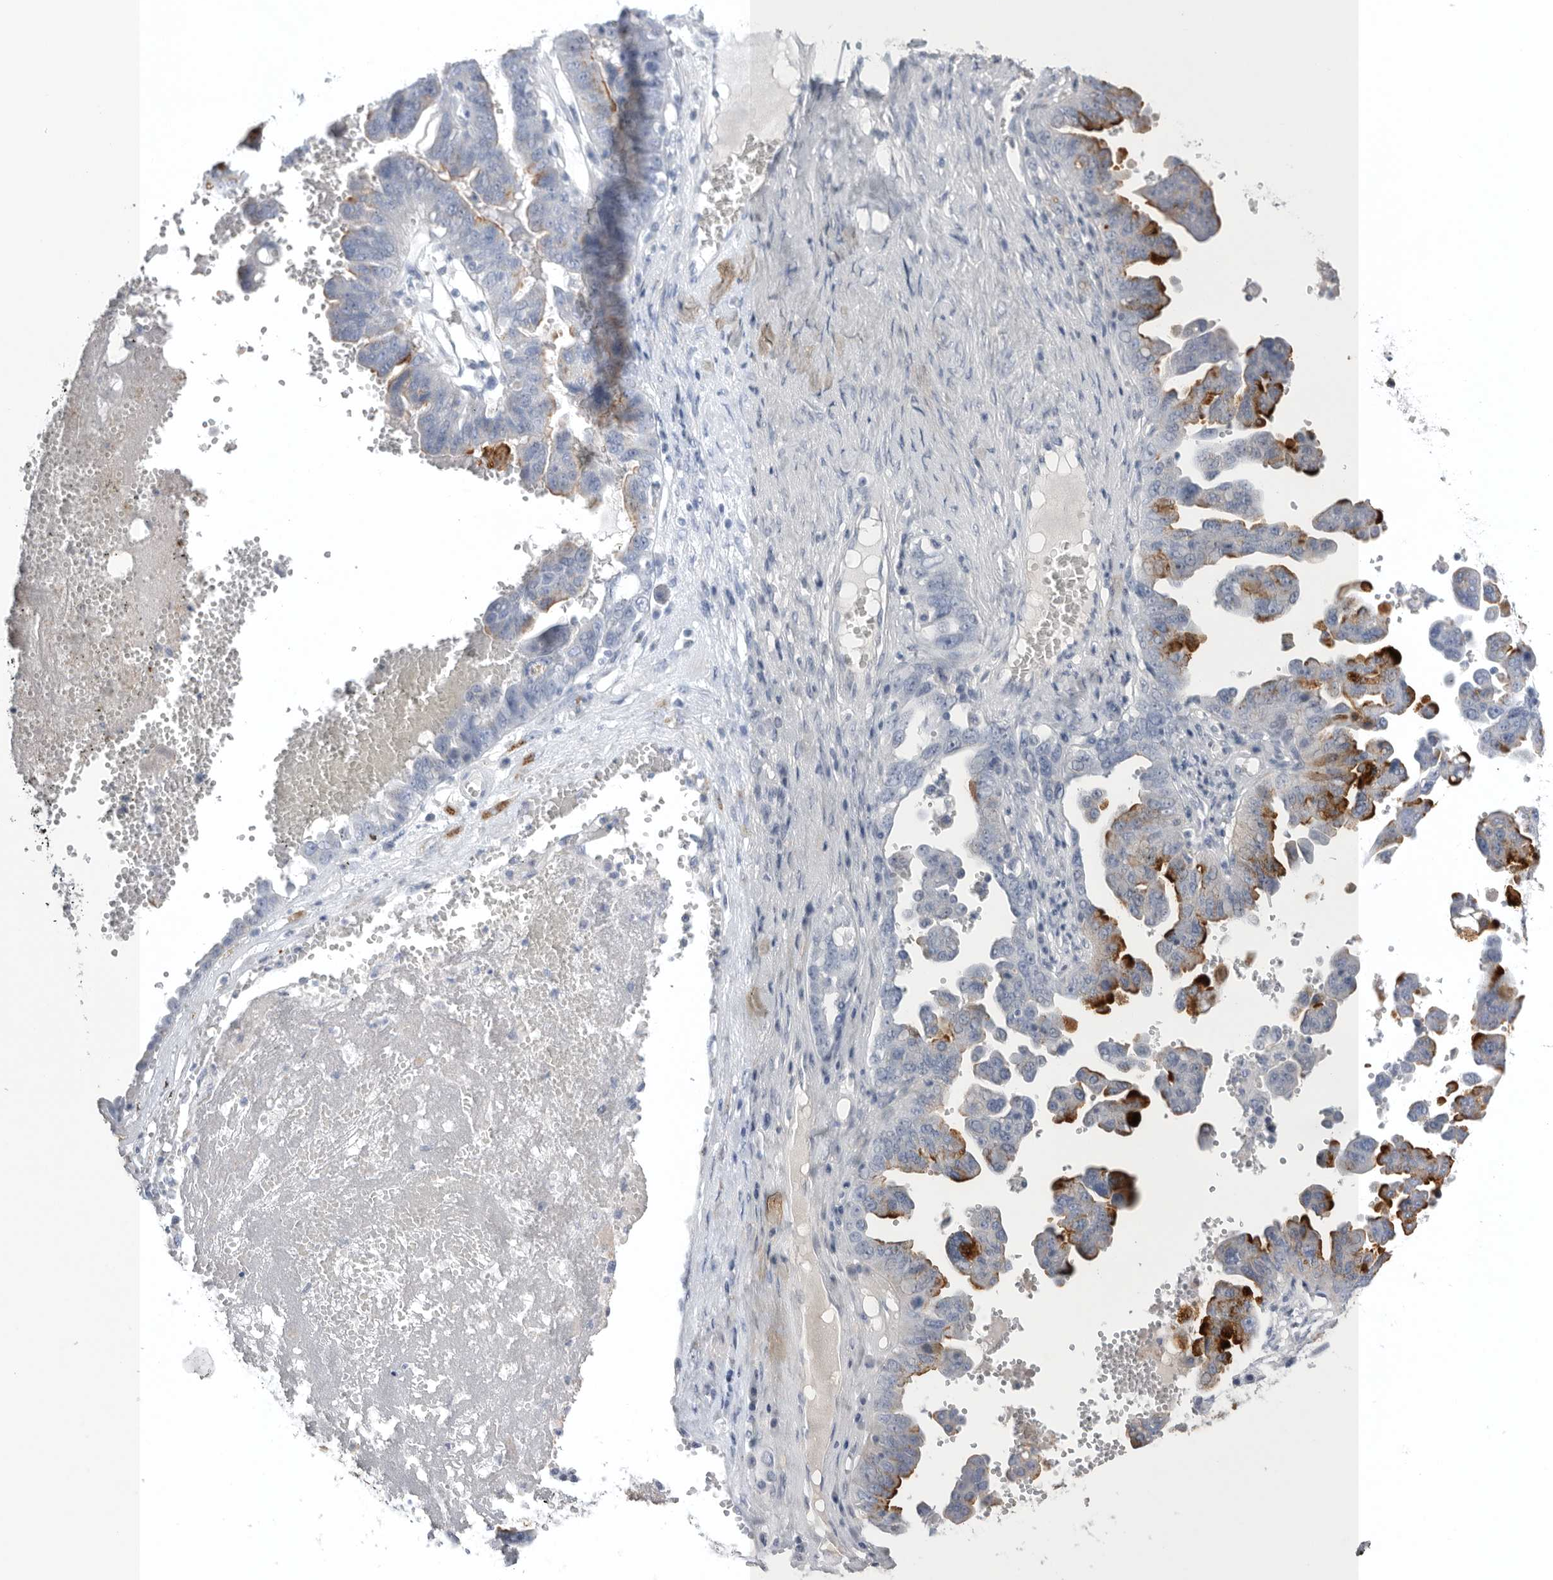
{"staining": {"intensity": "strong", "quantity": "<25%", "location": "cytoplasmic/membranous"}, "tissue": "ovarian cancer", "cell_type": "Tumor cells", "image_type": "cancer", "snomed": [{"axis": "morphology", "description": "Carcinoma, endometroid"}, {"axis": "topography", "description": "Ovary"}], "caption": "Endometroid carcinoma (ovarian) stained with immunohistochemistry (IHC) shows strong cytoplasmic/membranous expression in about <25% of tumor cells. (Brightfield microscopy of DAB IHC at high magnification).", "gene": "TIMP1", "patient": {"sex": "female", "age": 62}}